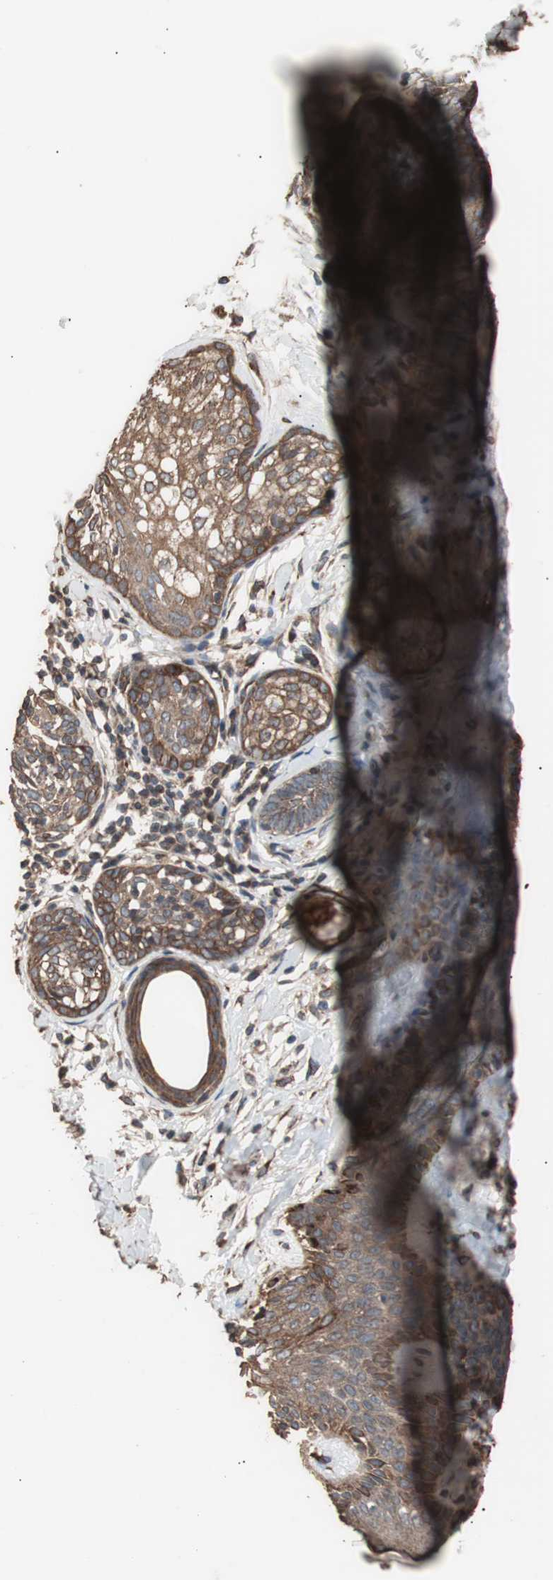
{"staining": {"intensity": "moderate", "quantity": ">75%", "location": "cytoplasmic/membranous"}, "tissue": "skin cancer", "cell_type": "Tumor cells", "image_type": "cancer", "snomed": [{"axis": "morphology", "description": "Developmental malformation"}, {"axis": "morphology", "description": "Basal cell carcinoma"}, {"axis": "topography", "description": "Skin"}], "caption": "Immunohistochemical staining of human skin basal cell carcinoma reveals medium levels of moderate cytoplasmic/membranous expression in approximately >75% of tumor cells.", "gene": "LZTS1", "patient": {"sex": "female", "age": 62}}